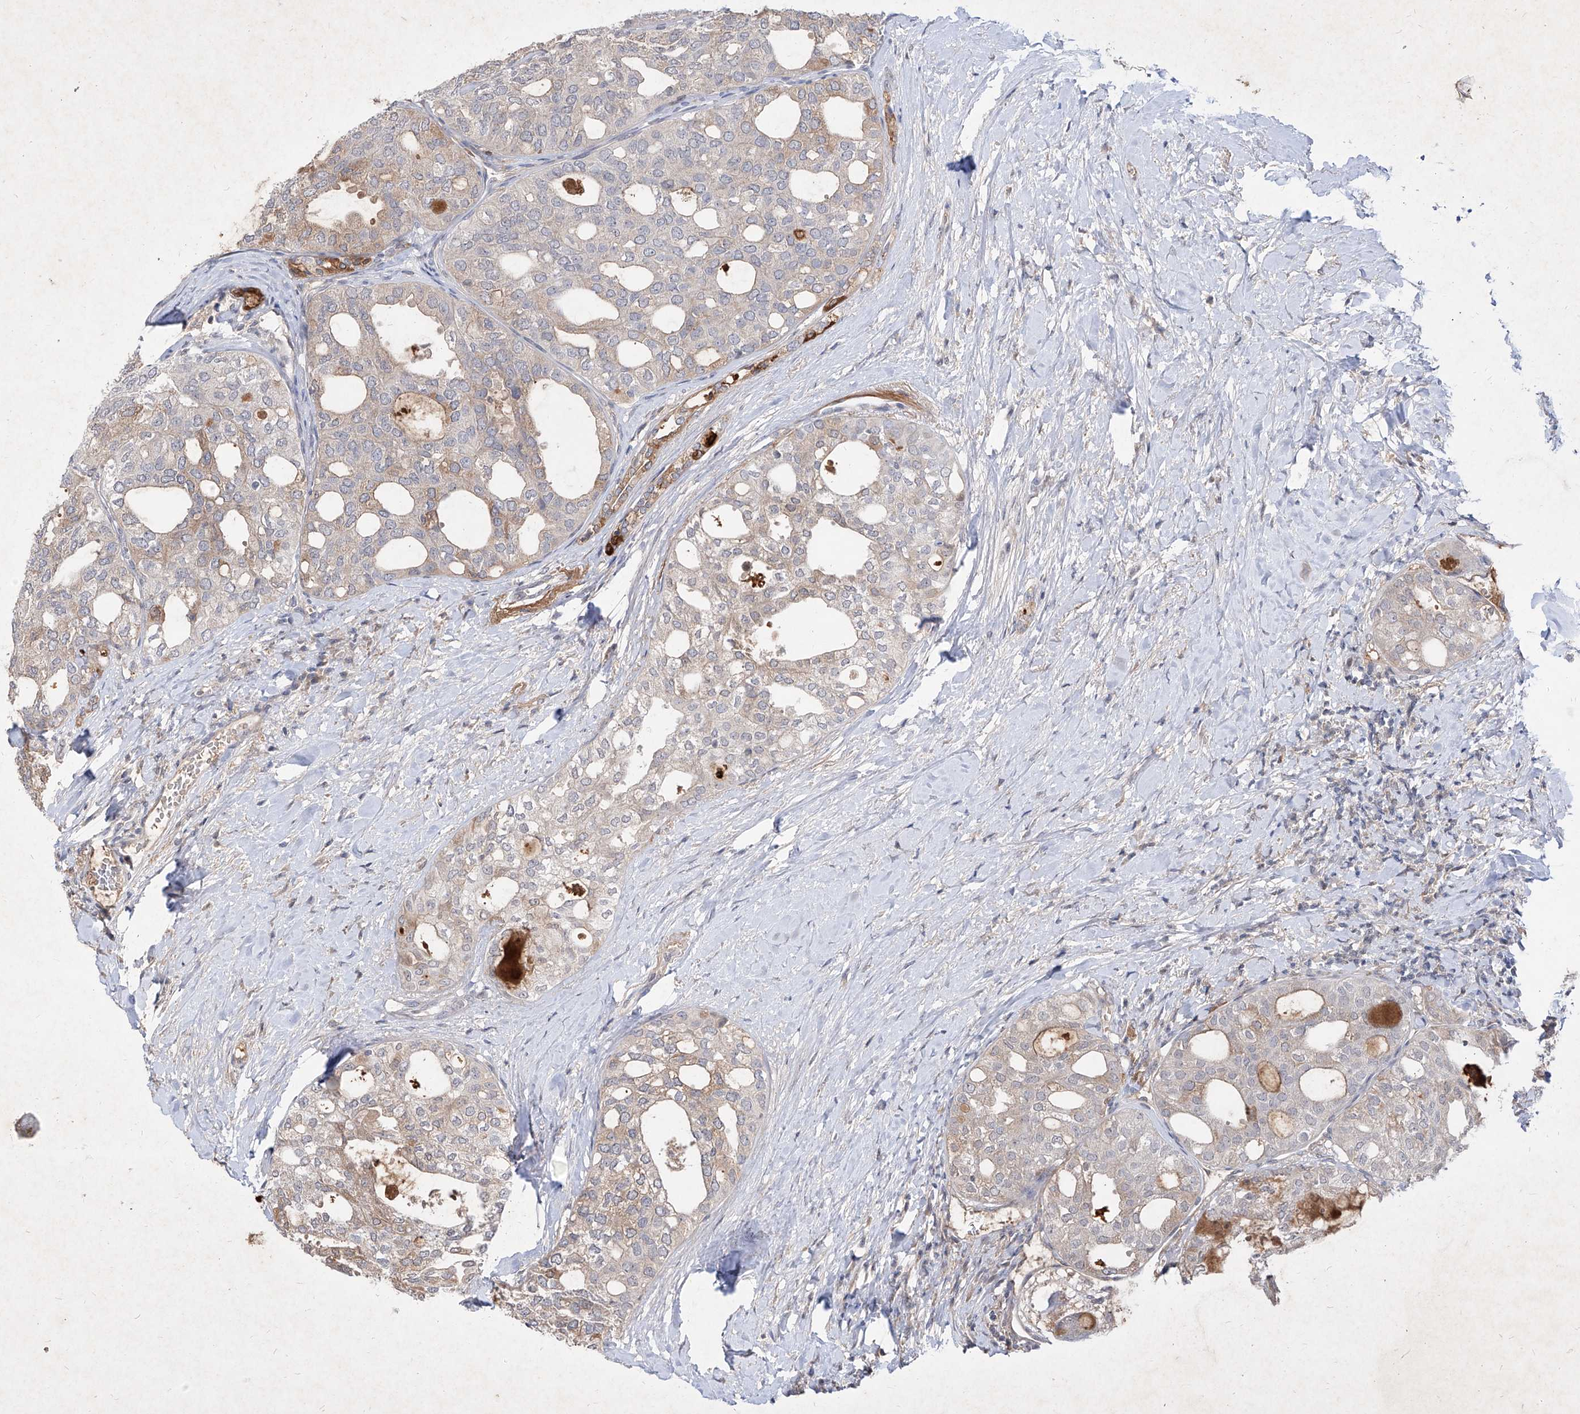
{"staining": {"intensity": "weak", "quantity": "25%-75%", "location": "cytoplasmic/membranous"}, "tissue": "thyroid cancer", "cell_type": "Tumor cells", "image_type": "cancer", "snomed": [{"axis": "morphology", "description": "Follicular adenoma carcinoma, NOS"}, {"axis": "topography", "description": "Thyroid gland"}], "caption": "Protein staining by immunohistochemistry (IHC) shows weak cytoplasmic/membranous expression in about 25%-75% of tumor cells in follicular adenoma carcinoma (thyroid).", "gene": "C4A", "patient": {"sex": "male", "age": 75}}